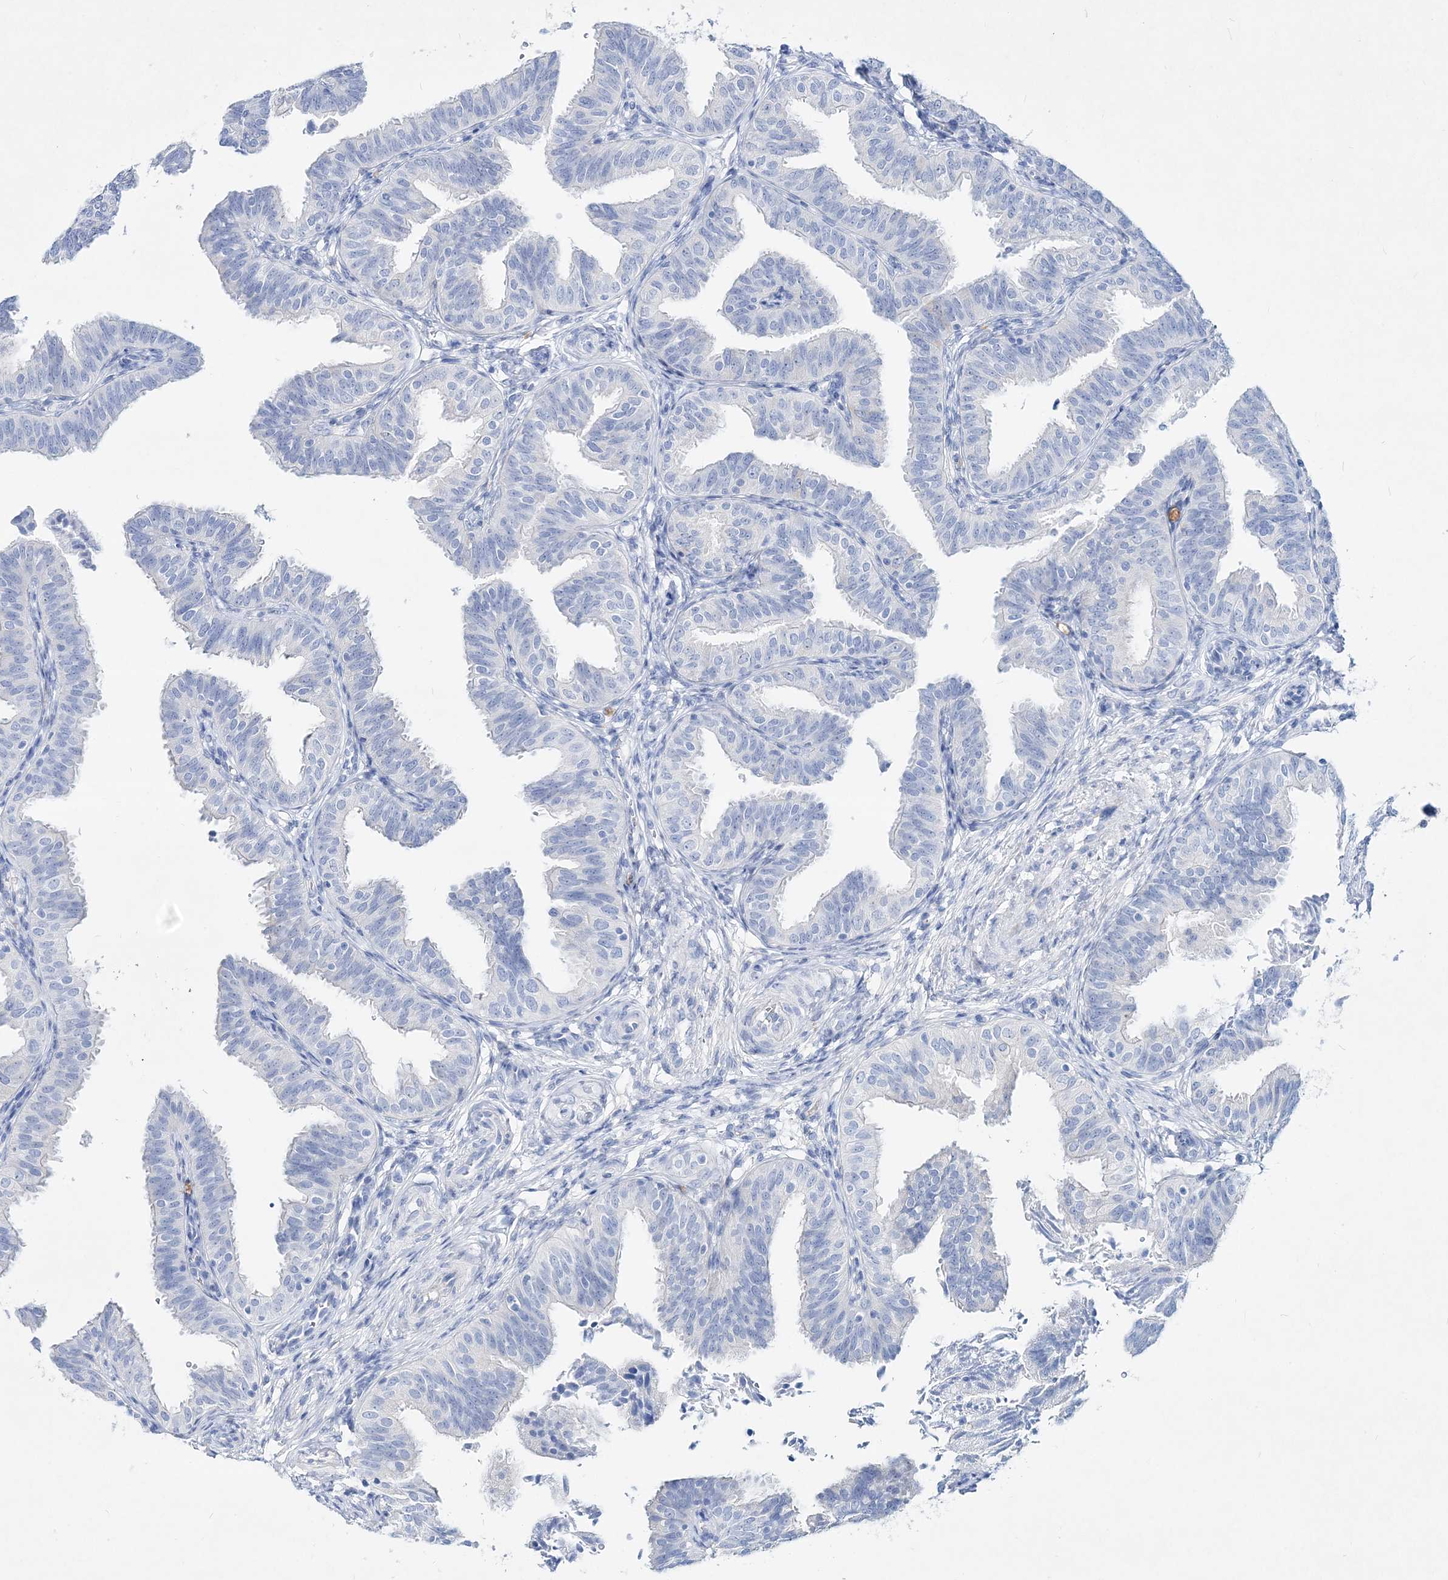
{"staining": {"intensity": "negative", "quantity": "none", "location": "none"}, "tissue": "fallopian tube", "cell_type": "Glandular cells", "image_type": "normal", "snomed": [{"axis": "morphology", "description": "Normal tissue, NOS"}, {"axis": "topography", "description": "Fallopian tube"}], "caption": "This is a photomicrograph of immunohistochemistry (IHC) staining of unremarkable fallopian tube, which shows no staining in glandular cells. (Stains: DAB immunohistochemistry with hematoxylin counter stain, Microscopy: brightfield microscopy at high magnification).", "gene": "SPINK7", "patient": {"sex": "female", "age": 35}}